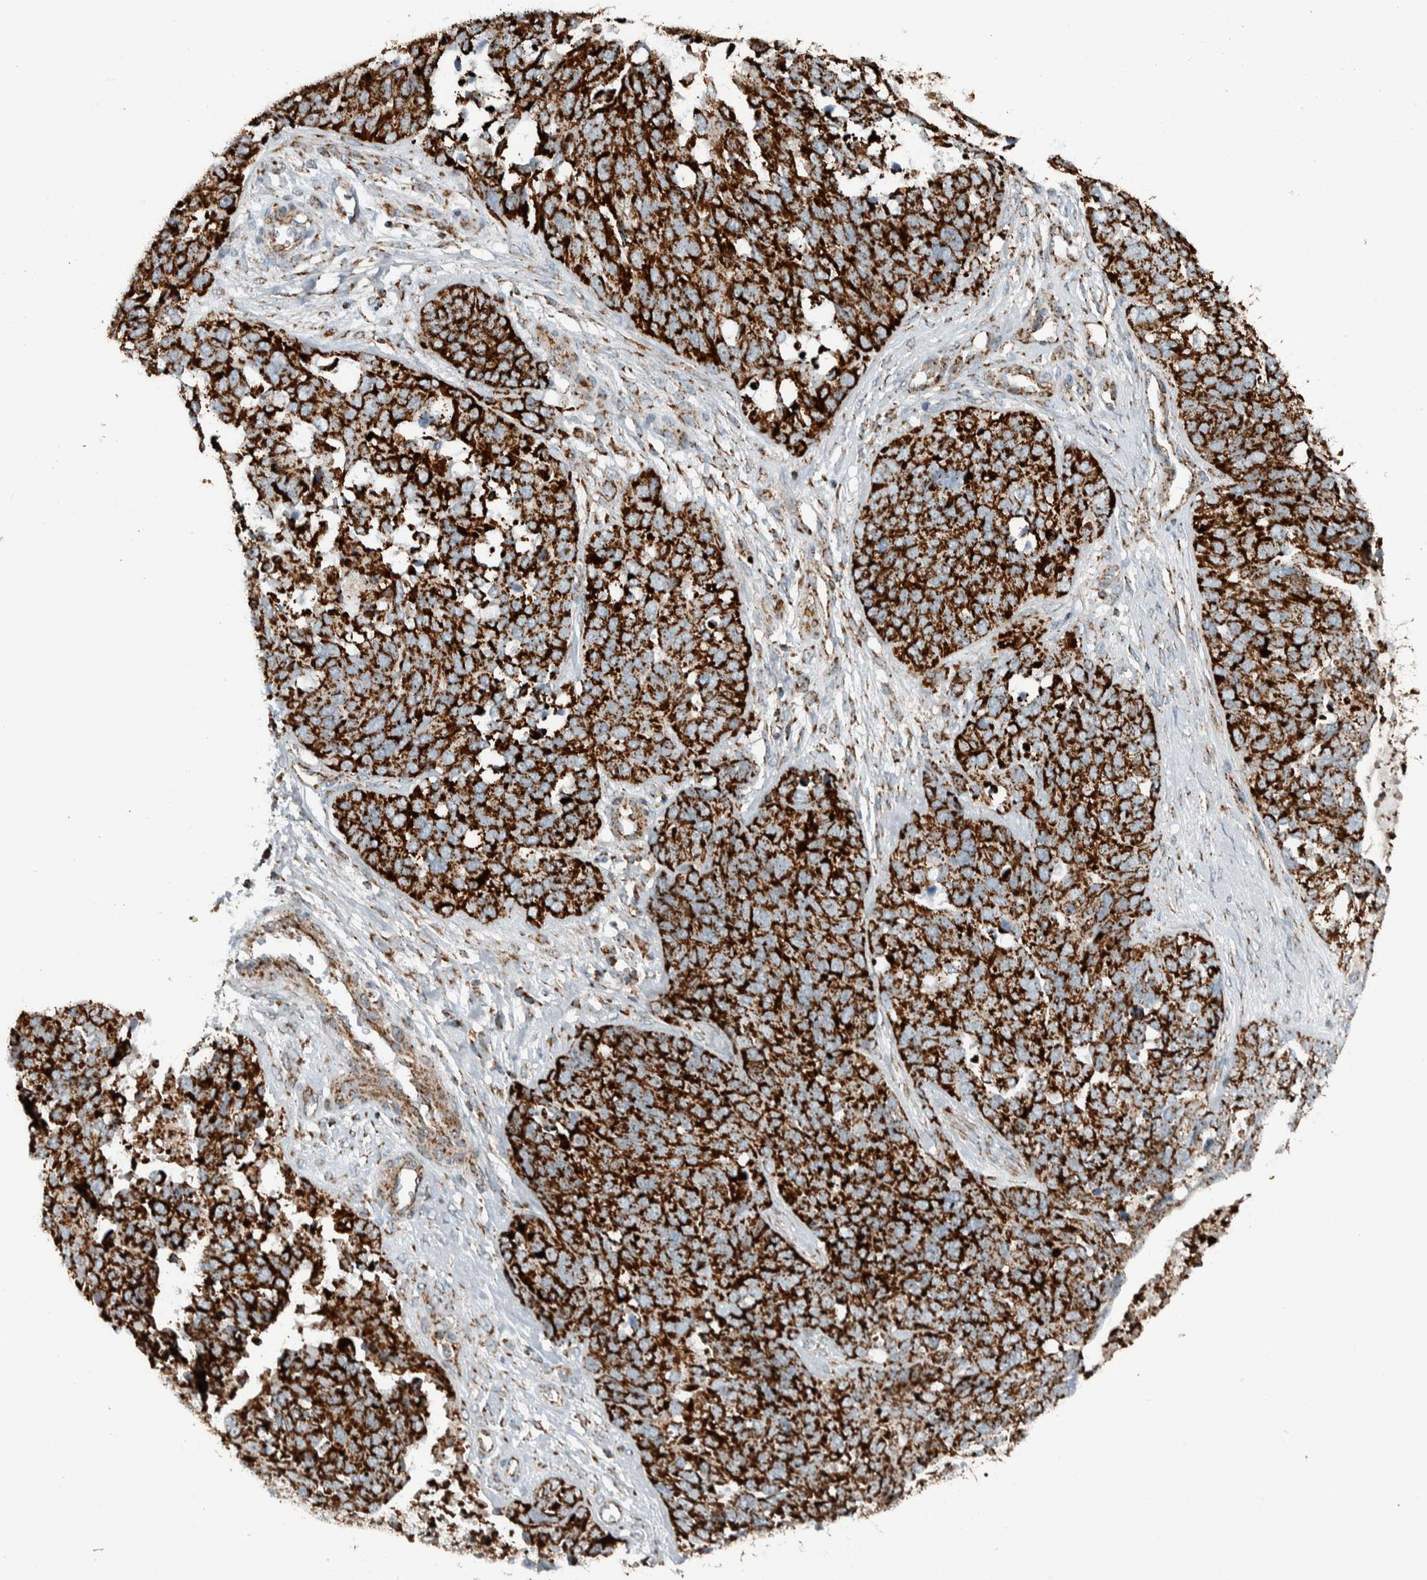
{"staining": {"intensity": "strong", "quantity": ">75%", "location": "cytoplasmic/membranous"}, "tissue": "ovarian cancer", "cell_type": "Tumor cells", "image_type": "cancer", "snomed": [{"axis": "morphology", "description": "Cystadenocarcinoma, serous, NOS"}, {"axis": "topography", "description": "Ovary"}], "caption": "The micrograph reveals staining of serous cystadenocarcinoma (ovarian), revealing strong cytoplasmic/membranous protein expression (brown color) within tumor cells. The staining is performed using DAB brown chromogen to label protein expression. The nuclei are counter-stained blue using hematoxylin.", "gene": "CNTROB", "patient": {"sex": "female", "age": 44}}